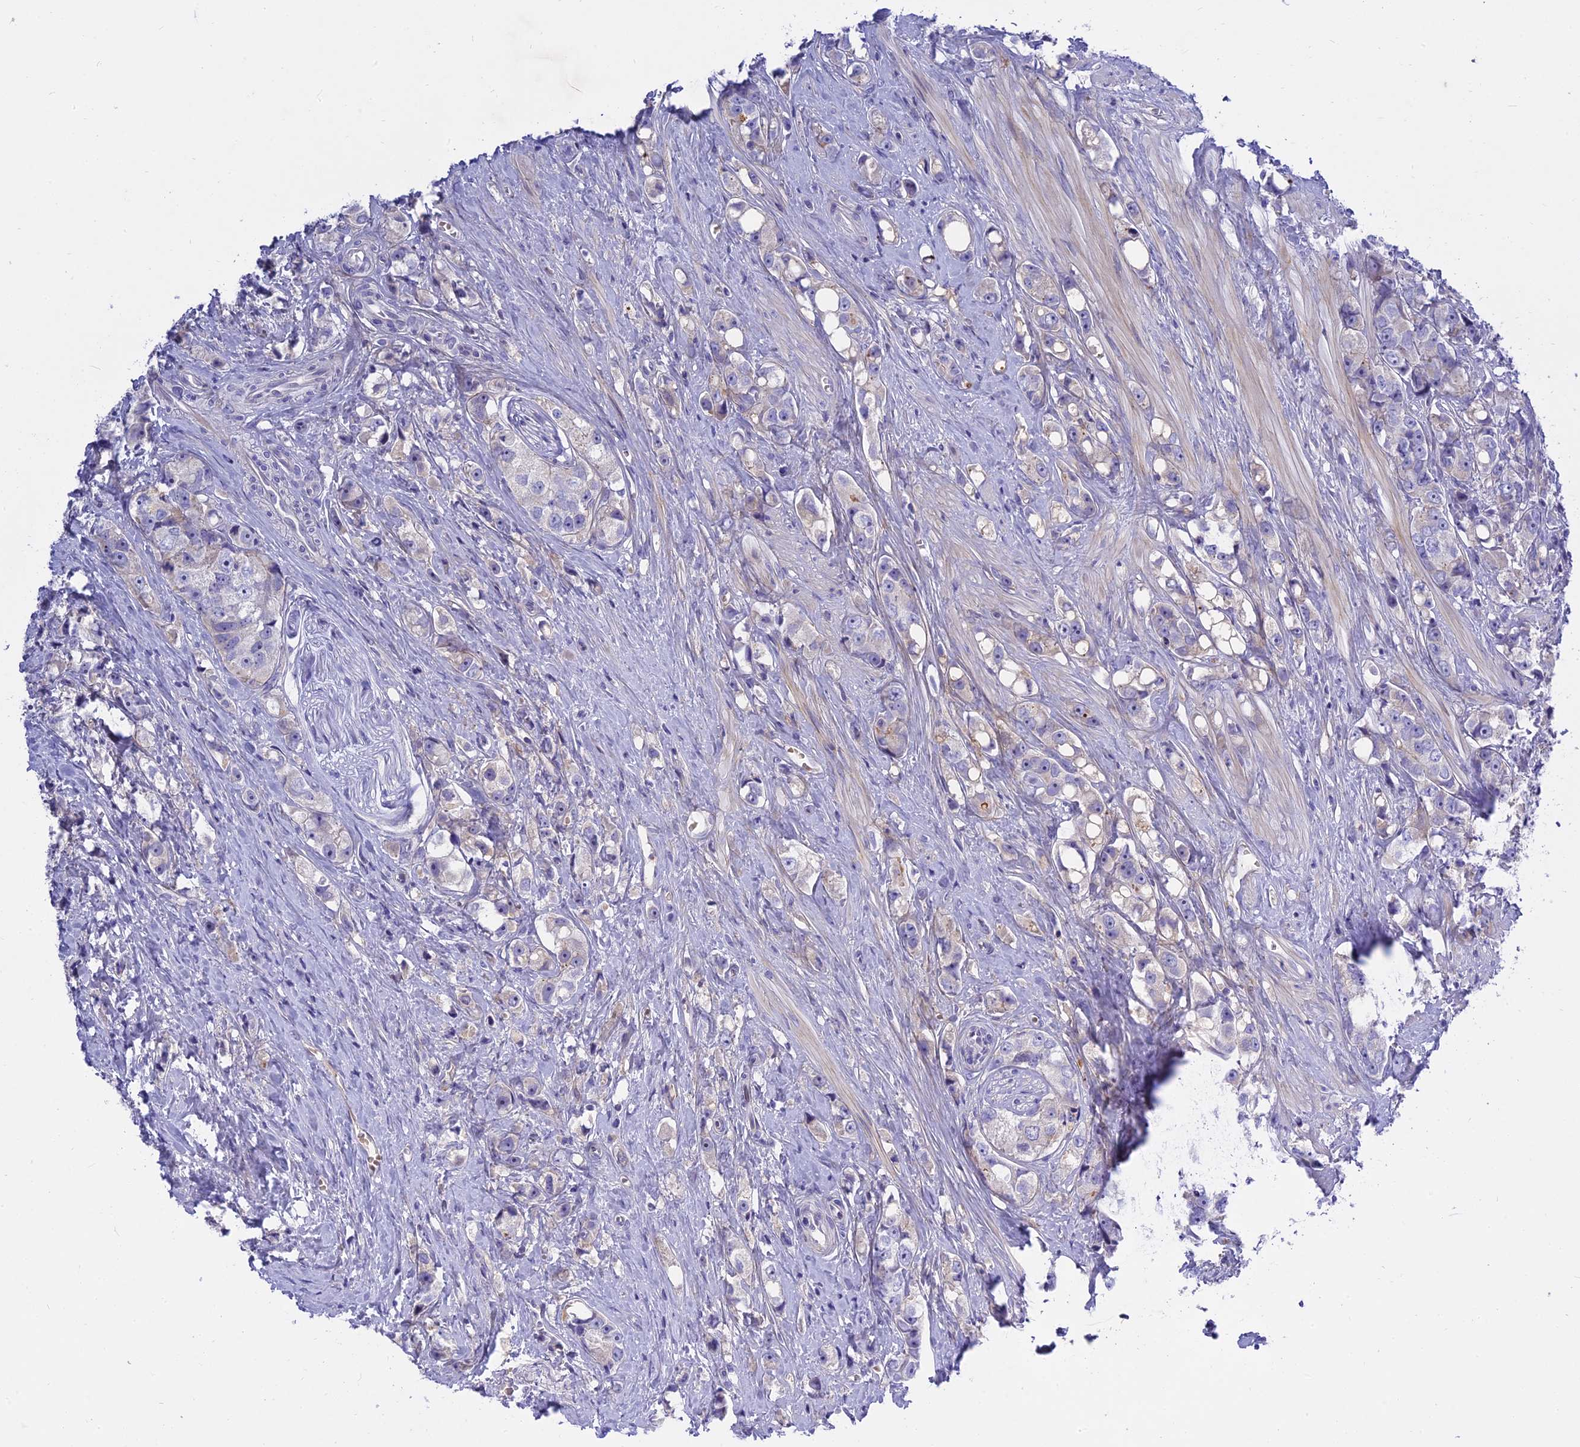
{"staining": {"intensity": "negative", "quantity": "none", "location": "none"}, "tissue": "prostate cancer", "cell_type": "Tumor cells", "image_type": "cancer", "snomed": [{"axis": "morphology", "description": "Adenocarcinoma, High grade"}, {"axis": "topography", "description": "Prostate"}], "caption": "This is an immunohistochemistry histopathology image of prostate adenocarcinoma (high-grade). There is no staining in tumor cells.", "gene": "MBD3L1", "patient": {"sex": "male", "age": 74}}